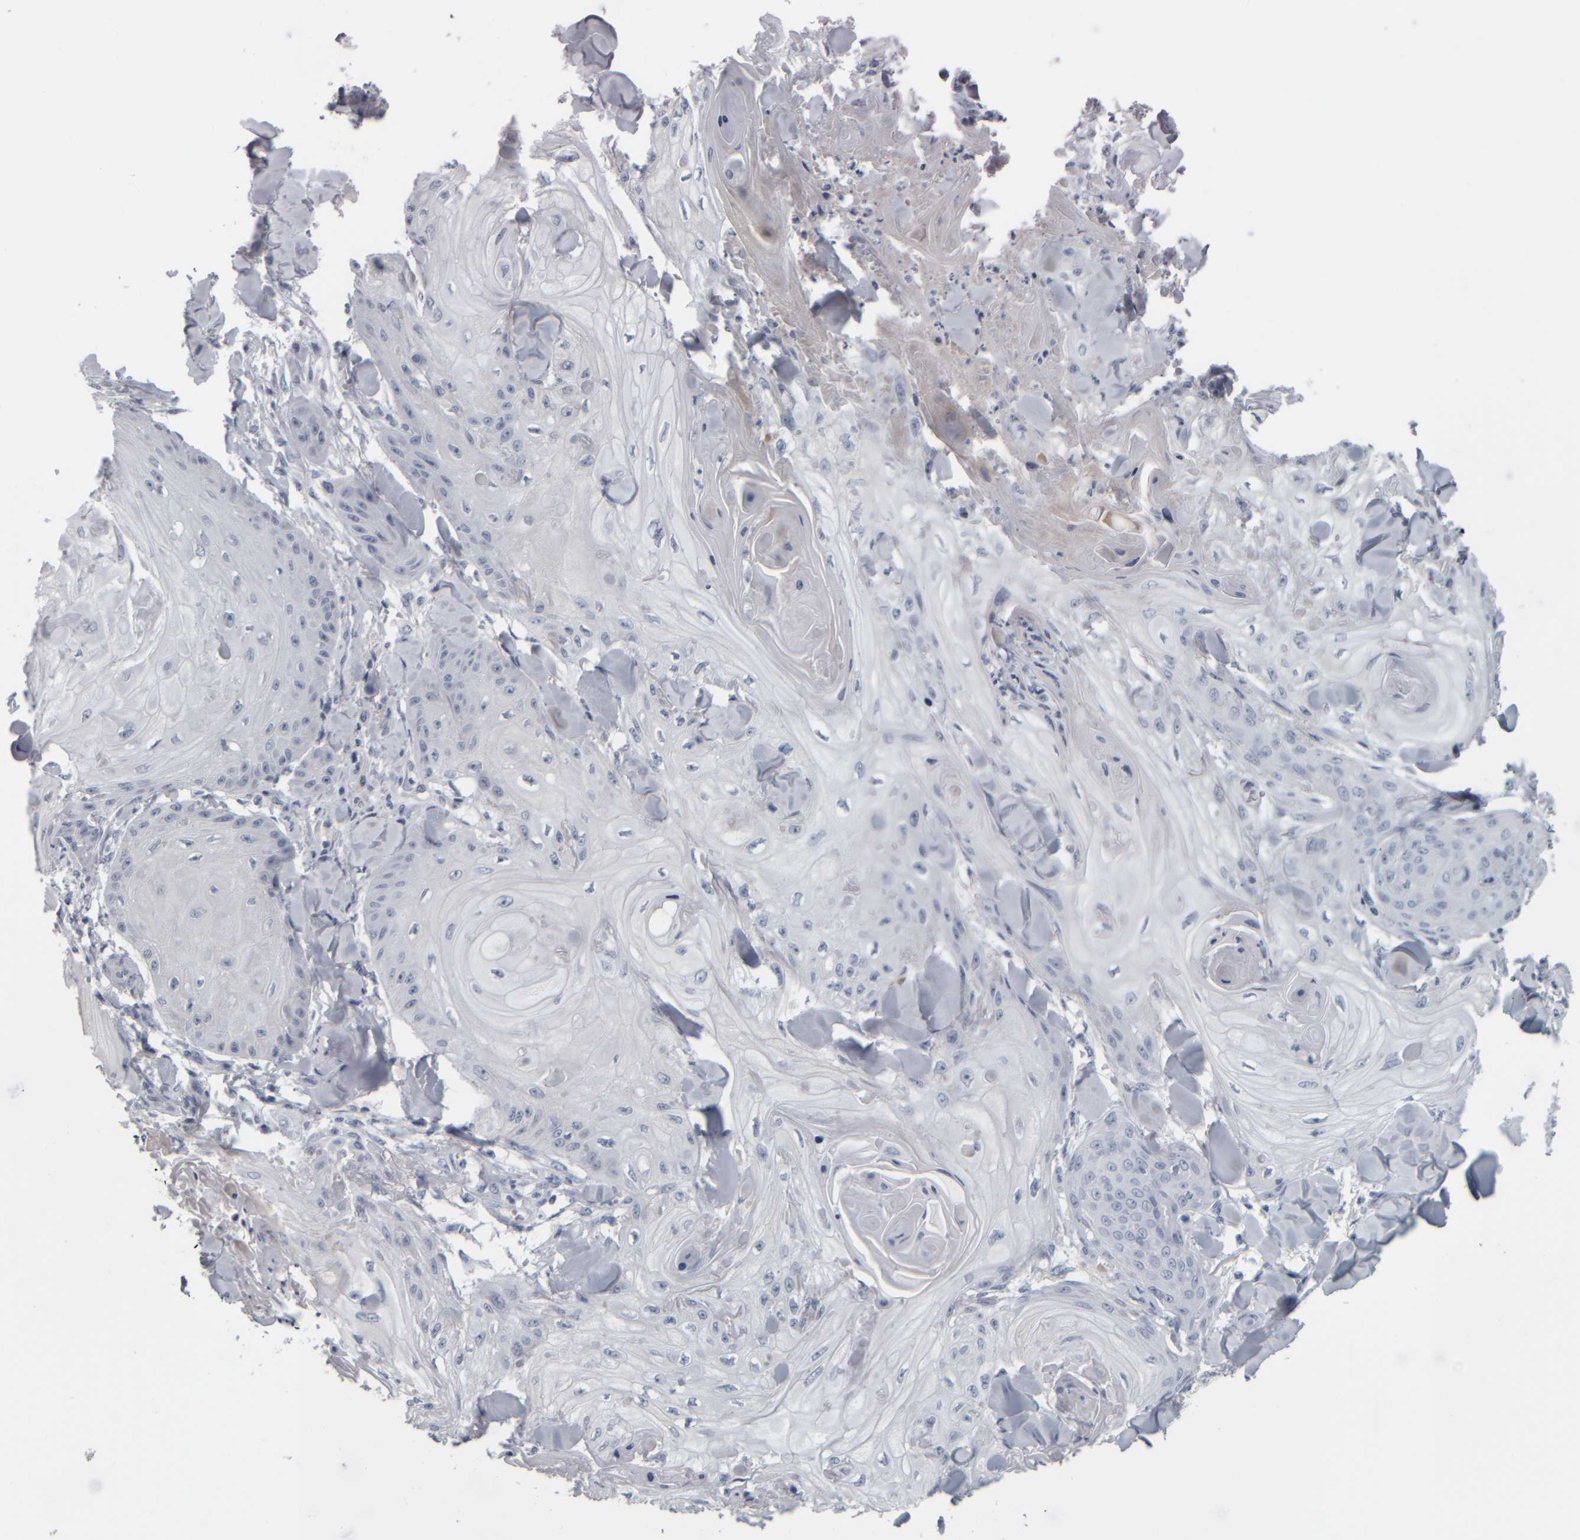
{"staining": {"intensity": "negative", "quantity": "none", "location": "none"}, "tissue": "skin cancer", "cell_type": "Tumor cells", "image_type": "cancer", "snomed": [{"axis": "morphology", "description": "Squamous cell carcinoma, NOS"}, {"axis": "topography", "description": "Skin"}], "caption": "Immunohistochemistry image of human skin cancer (squamous cell carcinoma) stained for a protein (brown), which reveals no expression in tumor cells. (Immunohistochemistry, brightfield microscopy, high magnification).", "gene": "CAVIN4", "patient": {"sex": "male", "age": 74}}